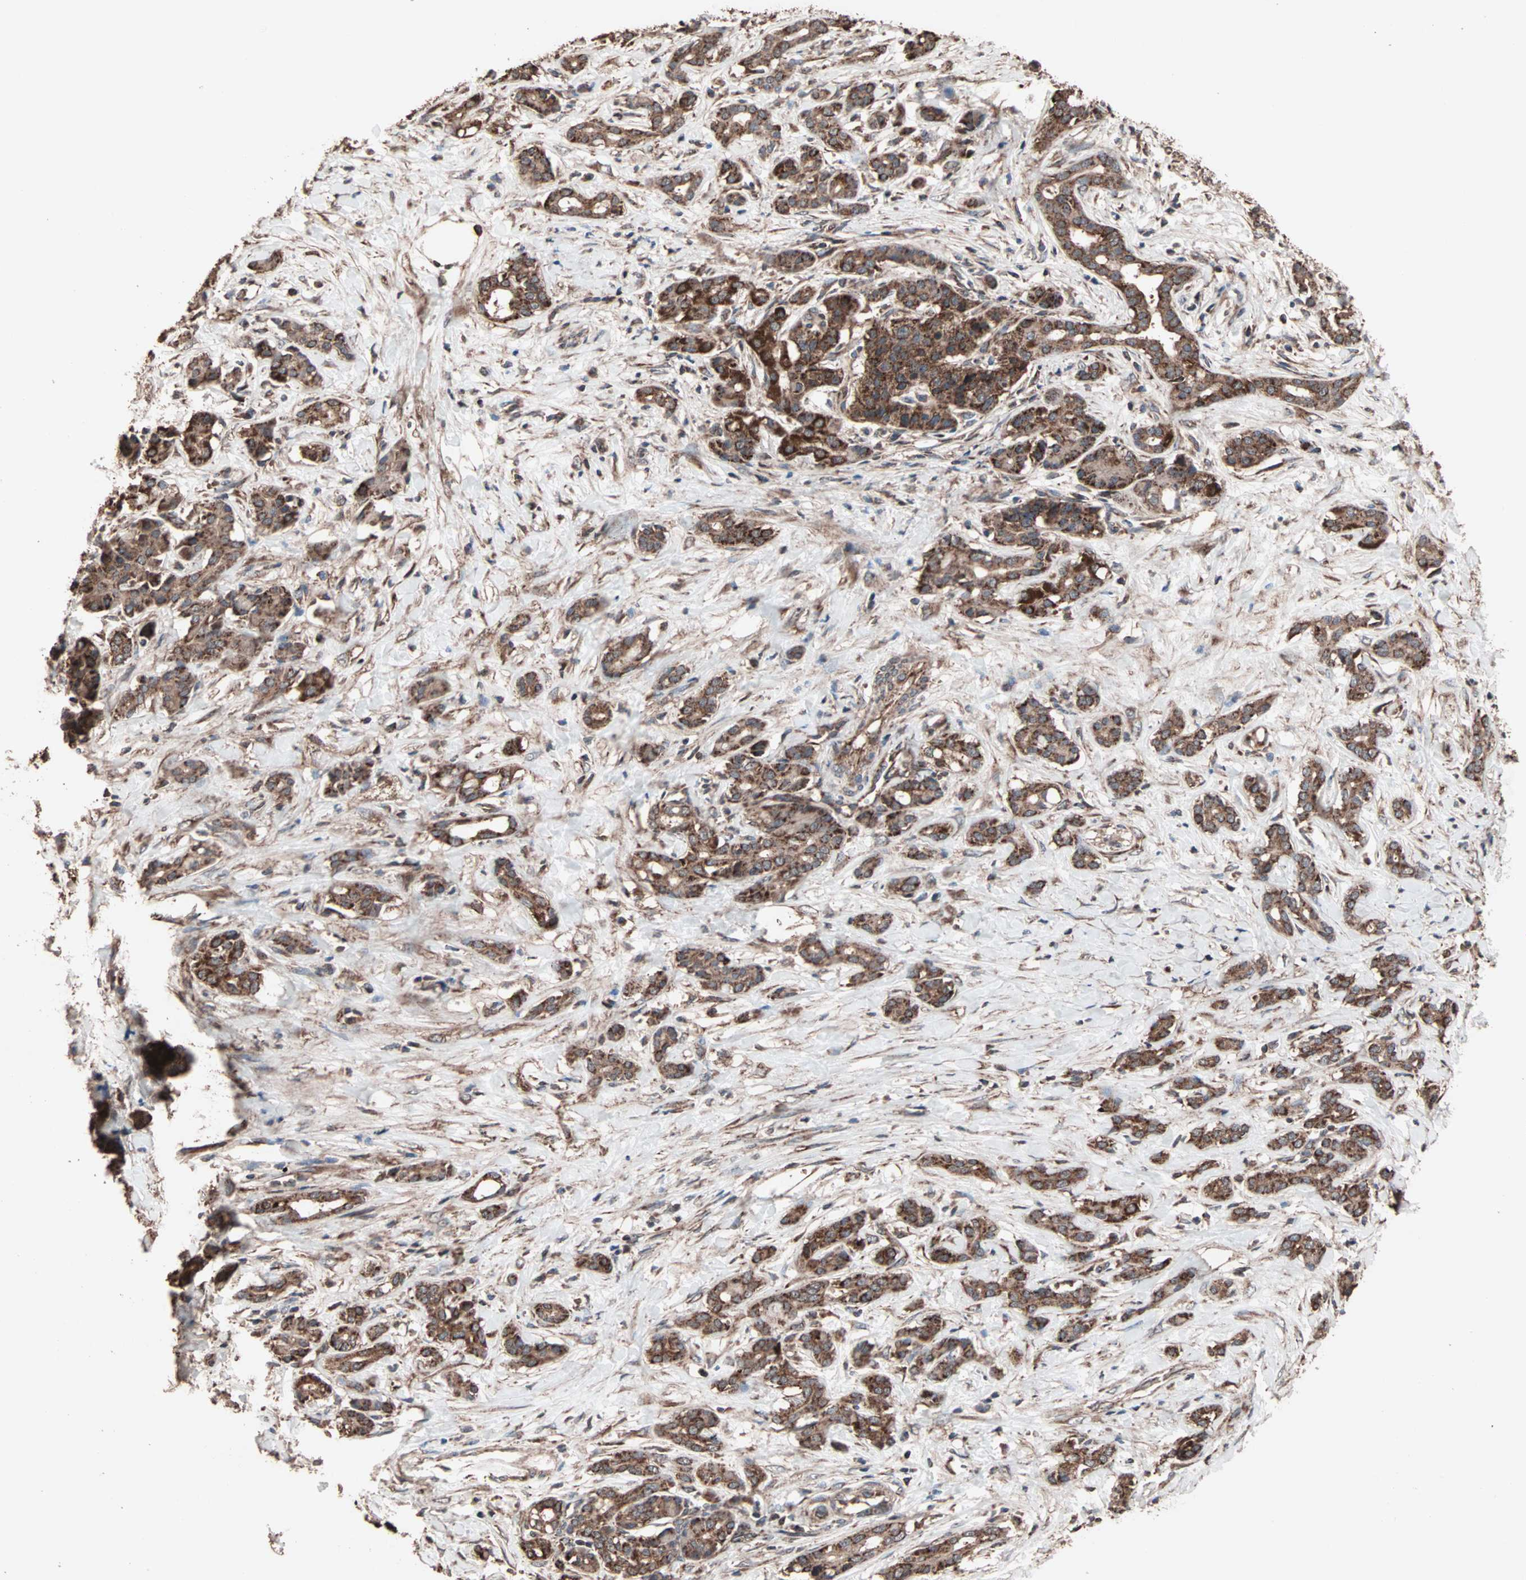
{"staining": {"intensity": "strong", "quantity": ">75%", "location": "cytoplasmic/membranous"}, "tissue": "pancreatic cancer", "cell_type": "Tumor cells", "image_type": "cancer", "snomed": [{"axis": "morphology", "description": "Adenocarcinoma, NOS"}, {"axis": "topography", "description": "Pancreas"}], "caption": "High-magnification brightfield microscopy of adenocarcinoma (pancreatic) stained with DAB (brown) and counterstained with hematoxylin (blue). tumor cells exhibit strong cytoplasmic/membranous positivity is identified in approximately>75% of cells.", "gene": "MRPL2", "patient": {"sex": "male", "age": 41}}